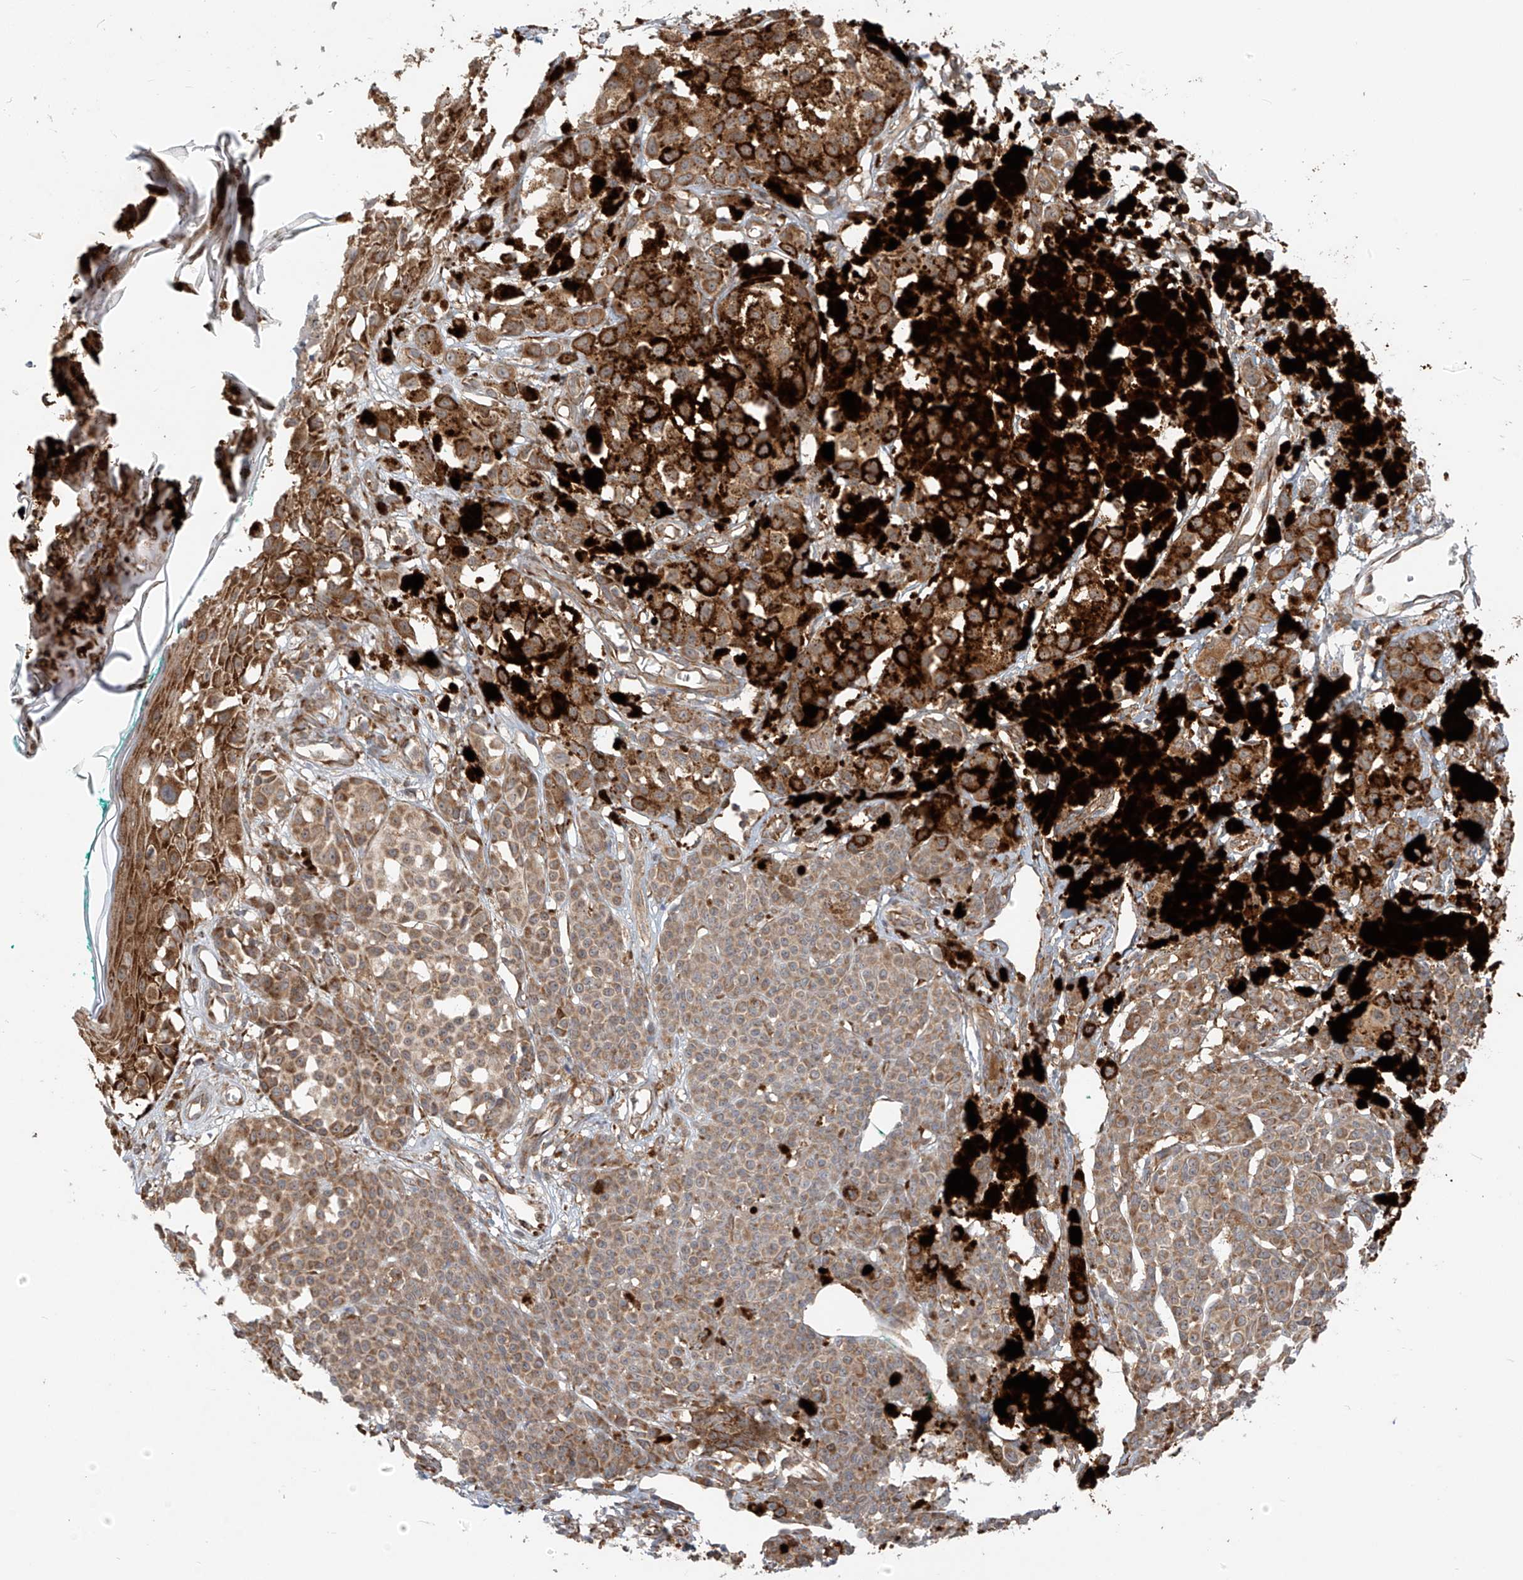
{"staining": {"intensity": "moderate", "quantity": ">75%", "location": "cytoplasmic/membranous"}, "tissue": "melanoma", "cell_type": "Tumor cells", "image_type": "cancer", "snomed": [{"axis": "morphology", "description": "Malignant melanoma, NOS"}, {"axis": "topography", "description": "Skin of leg"}], "caption": "A brown stain labels moderate cytoplasmic/membranous expression of a protein in melanoma tumor cells.", "gene": "KATNIP", "patient": {"sex": "female", "age": 72}}